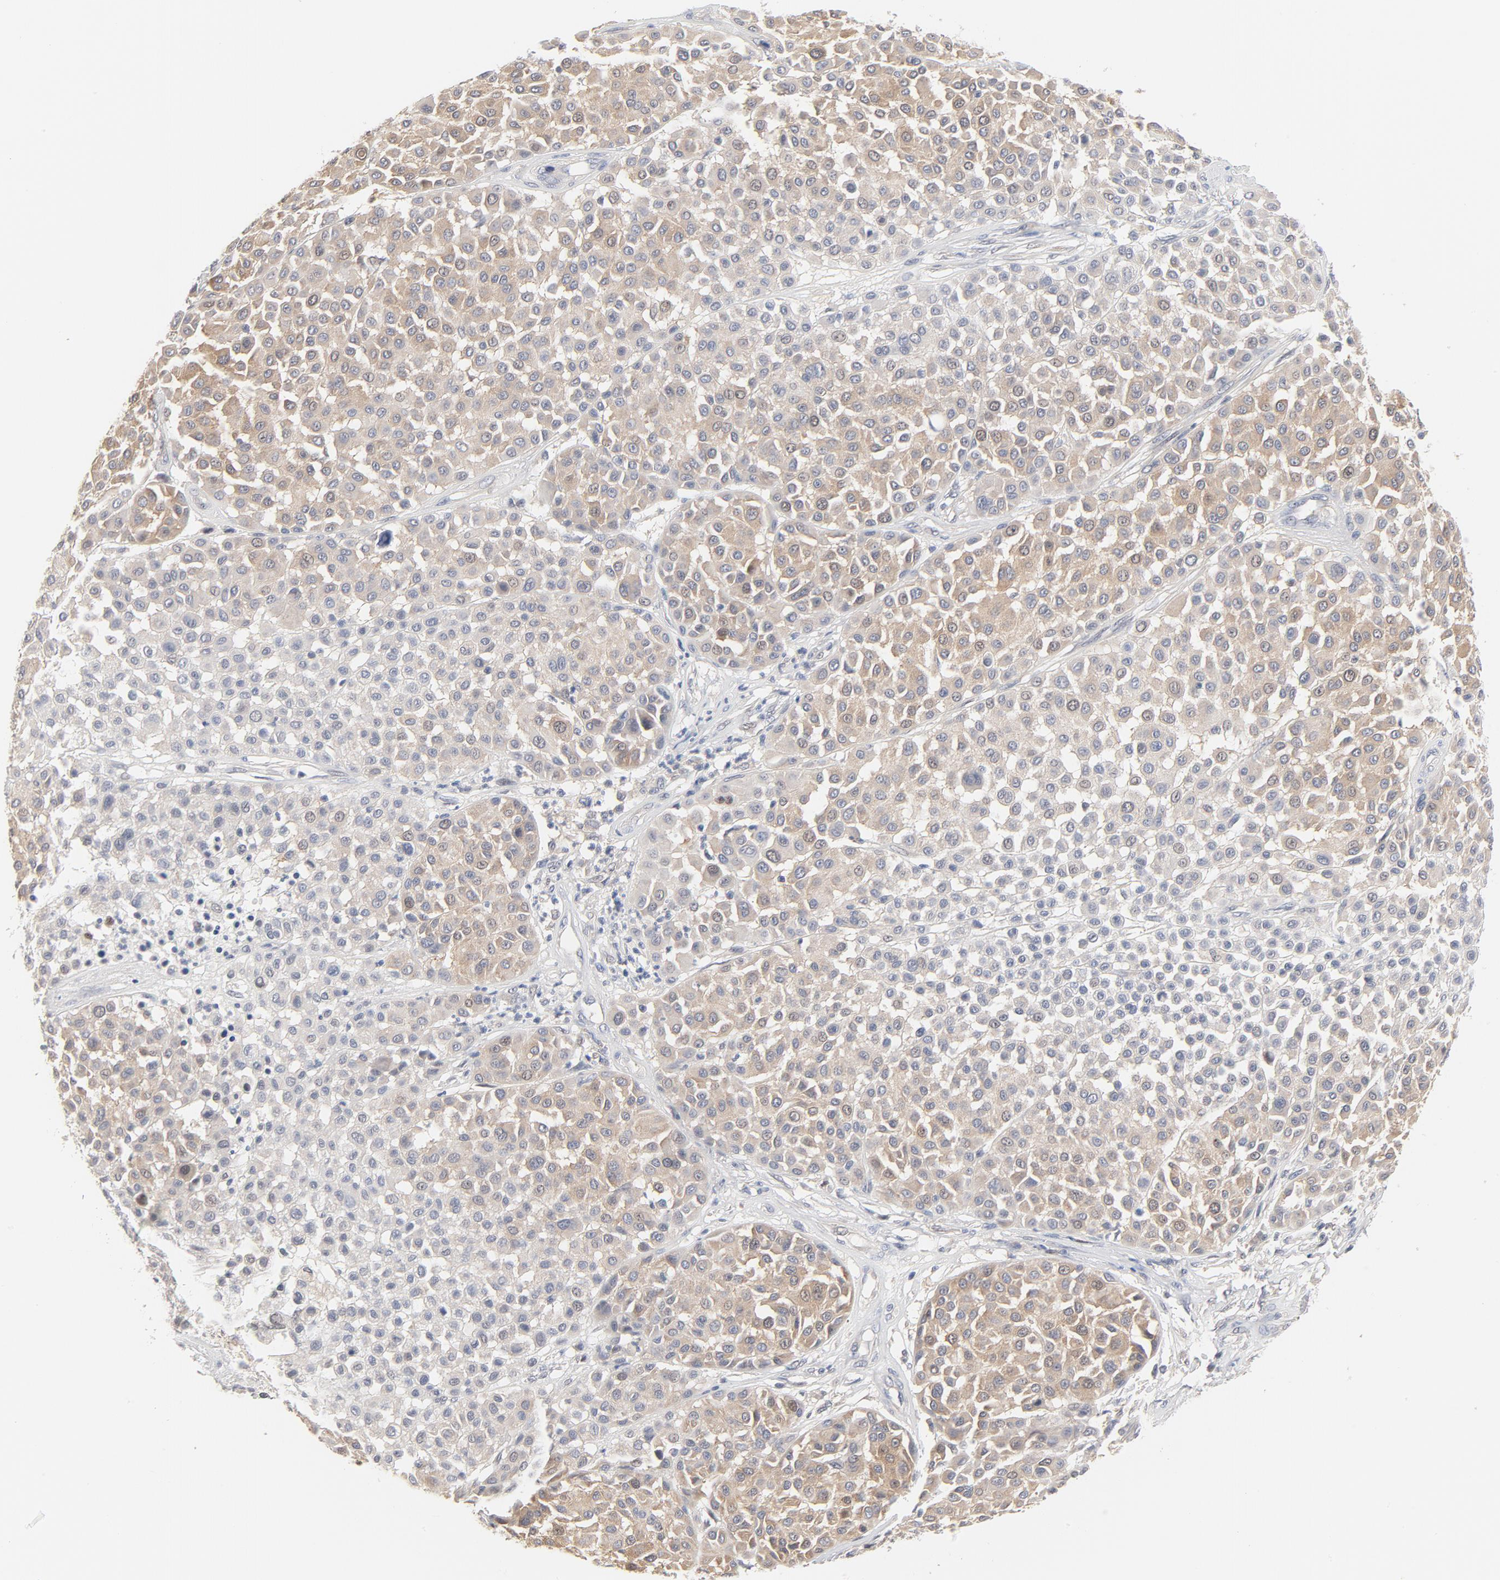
{"staining": {"intensity": "weak", "quantity": "25%-75%", "location": "cytoplasmic/membranous"}, "tissue": "melanoma", "cell_type": "Tumor cells", "image_type": "cancer", "snomed": [{"axis": "morphology", "description": "Malignant melanoma, Metastatic site"}, {"axis": "topography", "description": "Soft tissue"}], "caption": "There is low levels of weak cytoplasmic/membranous positivity in tumor cells of melanoma, as demonstrated by immunohistochemical staining (brown color).", "gene": "UBL4A", "patient": {"sex": "male", "age": 41}}